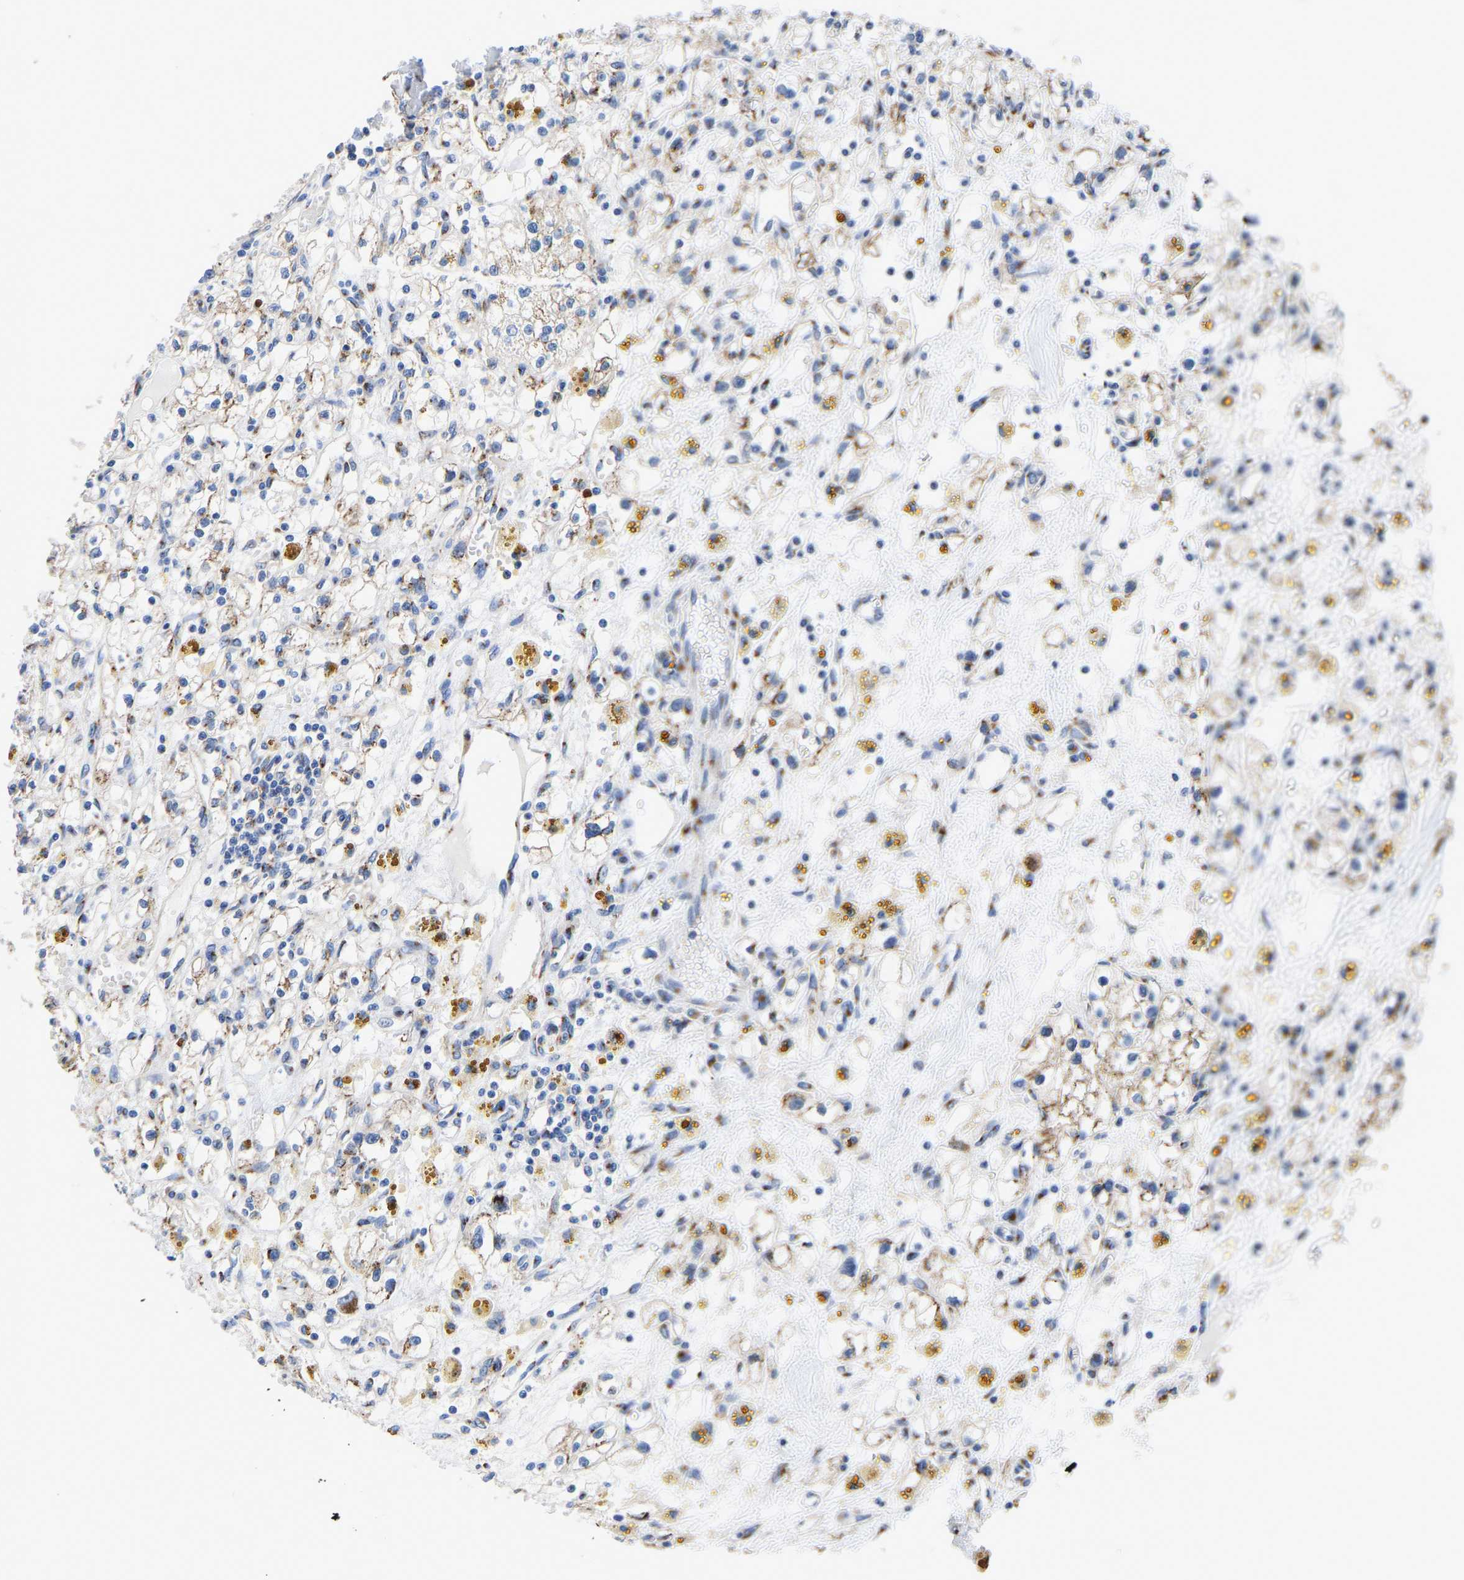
{"staining": {"intensity": "weak", "quantity": ">75%", "location": "cytoplasmic/membranous"}, "tissue": "renal cancer", "cell_type": "Tumor cells", "image_type": "cancer", "snomed": [{"axis": "morphology", "description": "Adenocarcinoma, NOS"}, {"axis": "topography", "description": "Kidney"}], "caption": "Immunohistochemical staining of renal adenocarcinoma reveals weak cytoplasmic/membranous protein positivity in approximately >75% of tumor cells.", "gene": "TMEM87A", "patient": {"sex": "male", "age": 56}}